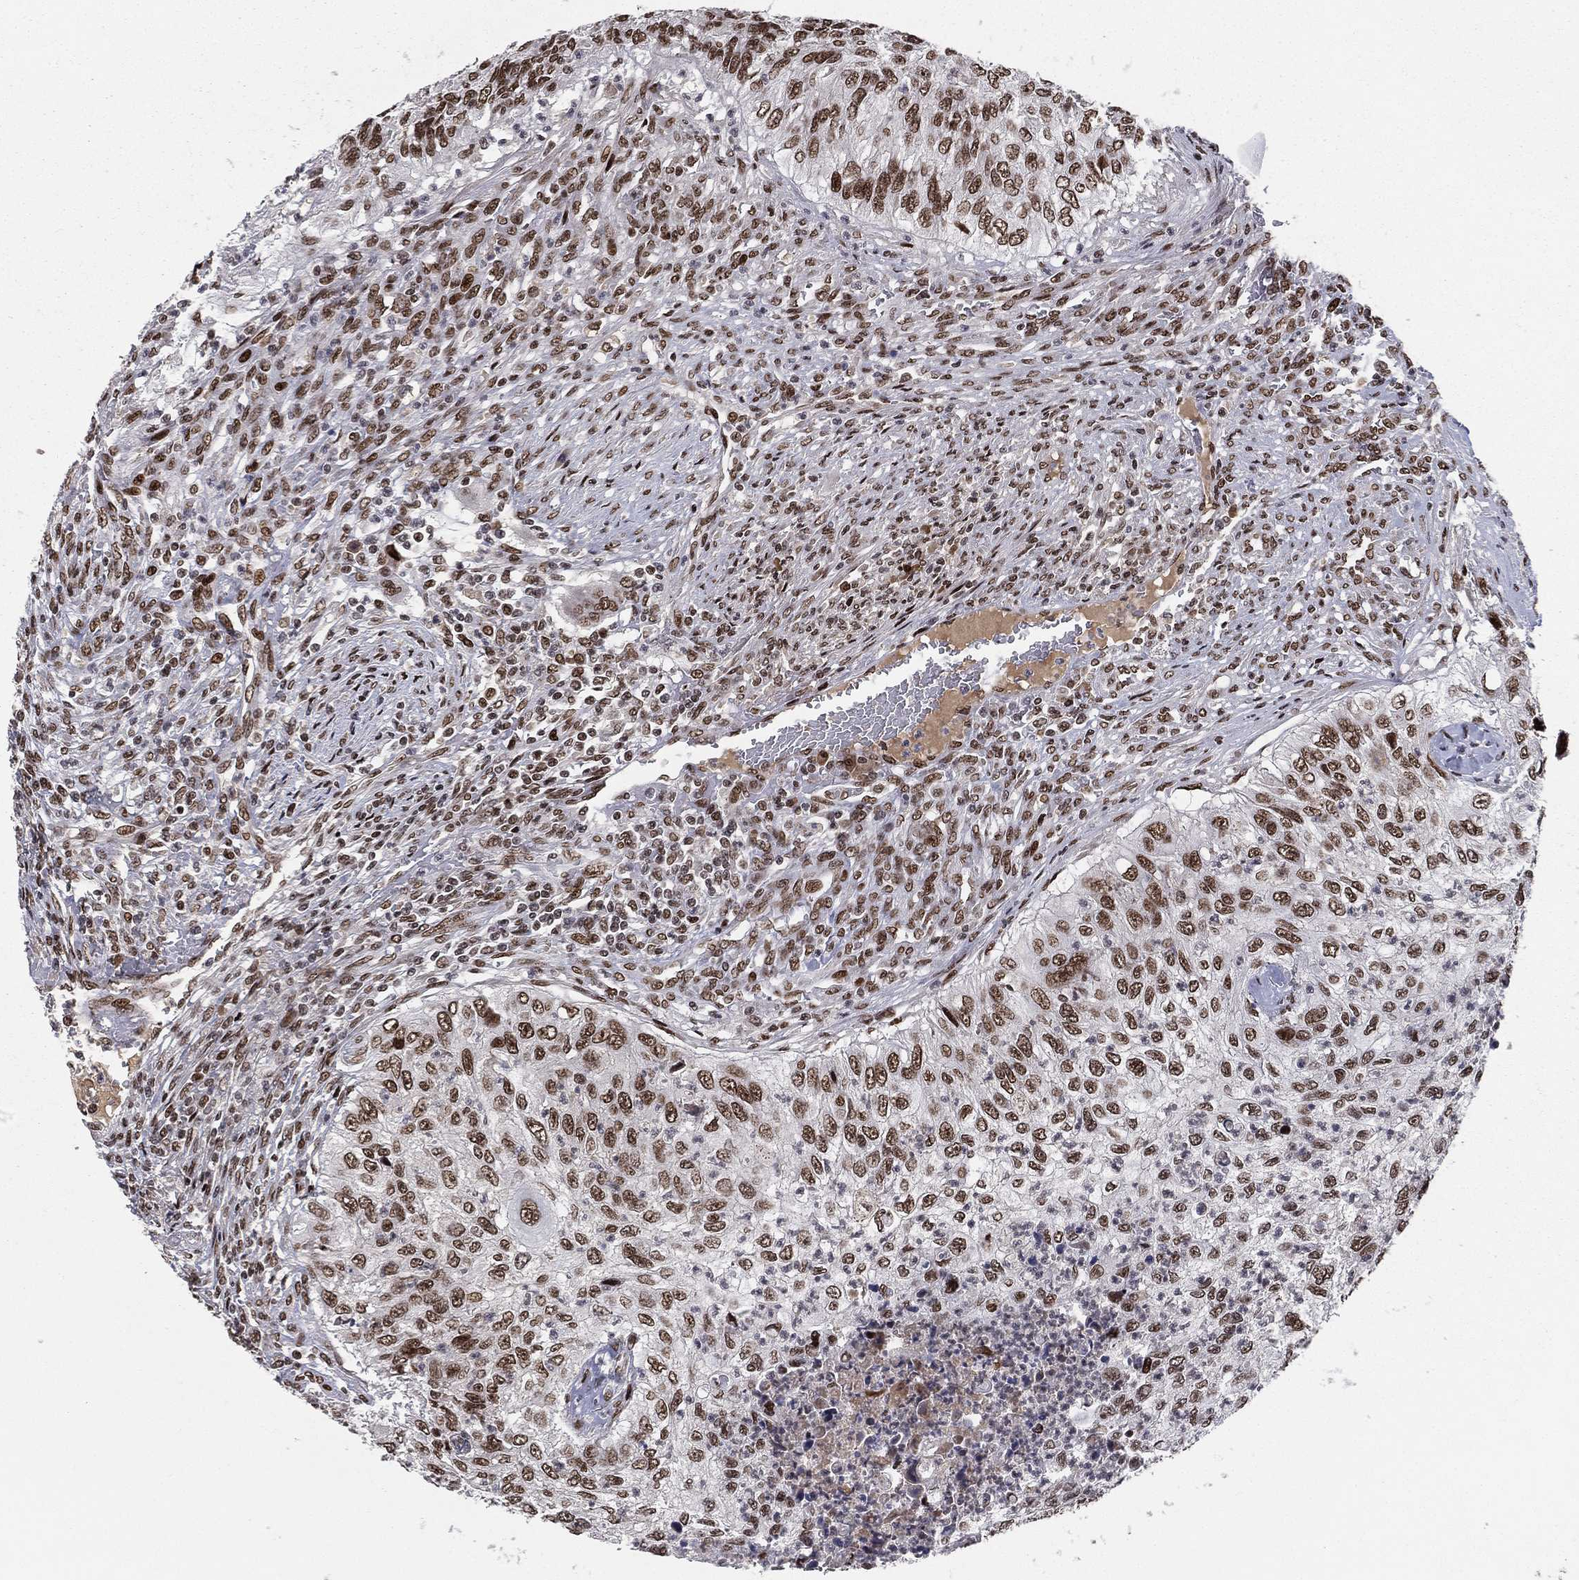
{"staining": {"intensity": "strong", "quantity": ">75%", "location": "nuclear"}, "tissue": "urothelial cancer", "cell_type": "Tumor cells", "image_type": "cancer", "snomed": [{"axis": "morphology", "description": "Urothelial carcinoma, High grade"}, {"axis": "topography", "description": "Urinary bladder"}], "caption": "Protein expression analysis of urothelial carcinoma (high-grade) reveals strong nuclear staining in about >75% of tumor cells.", "gene": "RTF1", "patient": {"sex": "female", "age": 60}}